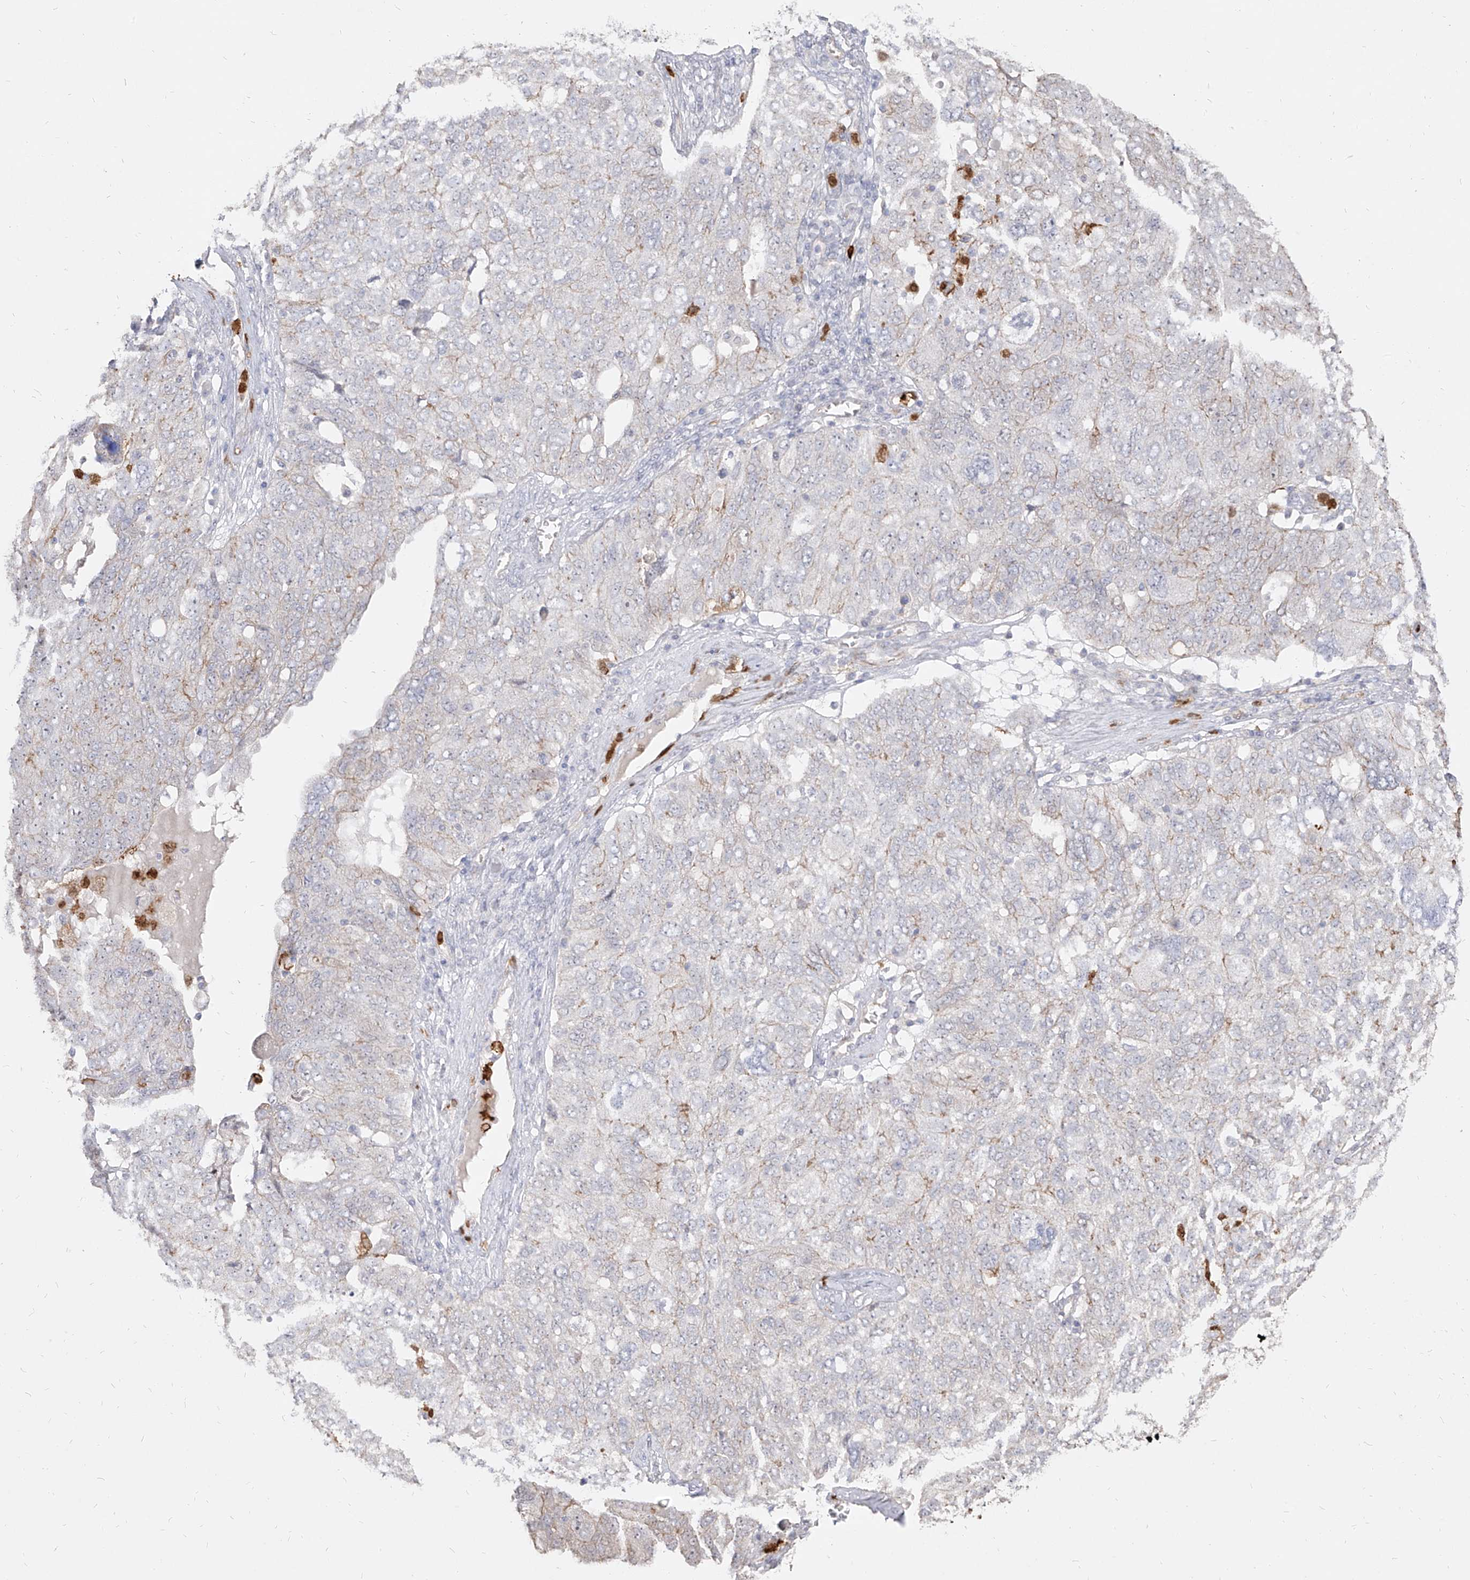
{"staining": {"intensity": "negative", "quantity": "none", "location": "none"}, "tissue": "ovarian cancer", "cell_type": "Tumor cells", "image_type": "cancer", "snomed": [{"axis": "morphology", "description": "Carcinoma, endometroid"}, {"axis": "topography", "description": "Ovary"}], "caption": "Immunohistochemistry of human ovarian endometroid carcinoma exhibits no staining in tumor cells.", "gene": "ZNF227", "patient": {"sex": "female", "age": 62}}